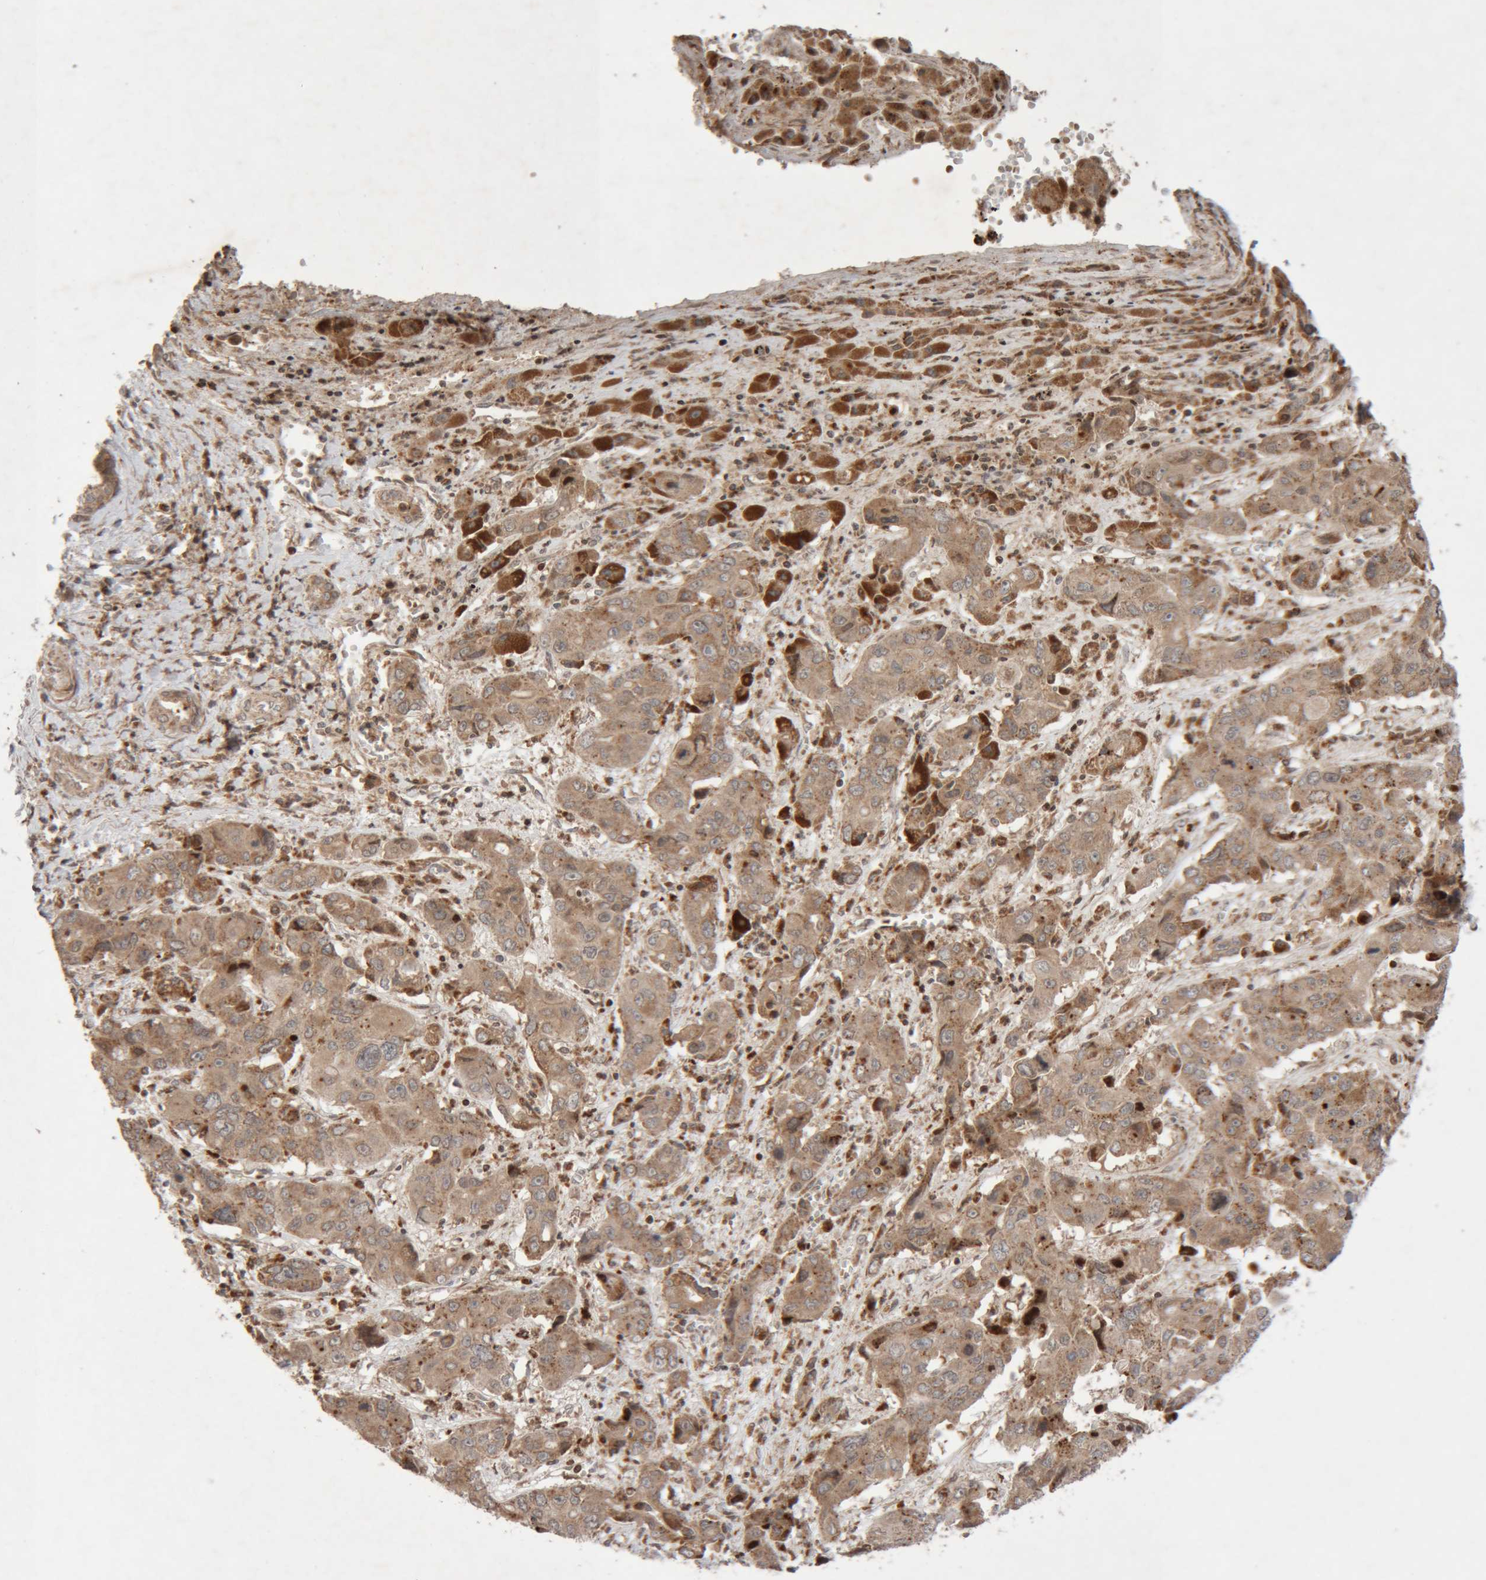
{"staining": {"intensity": "moderate", "quantity": ">75%", "location": "cytoplasmic/membranous"}, "tissue": "liver cancer", "cell_type": "Tumor cells", "image_type": "cancer", "snomed": [{"axis": "morphology", "description": "Cholangiocarcinoma"}, {"axis": "topography", "description": "Liver"}], "caption": "The micrograph demonstrates a brown stain indicating the presence of a protein in the cytoplasmic/membranous of tumor cells in liver cancer (cholangiocarcinoma).", "gene": "KIF21B", "patient": {"sex": "male", "age": 67}}